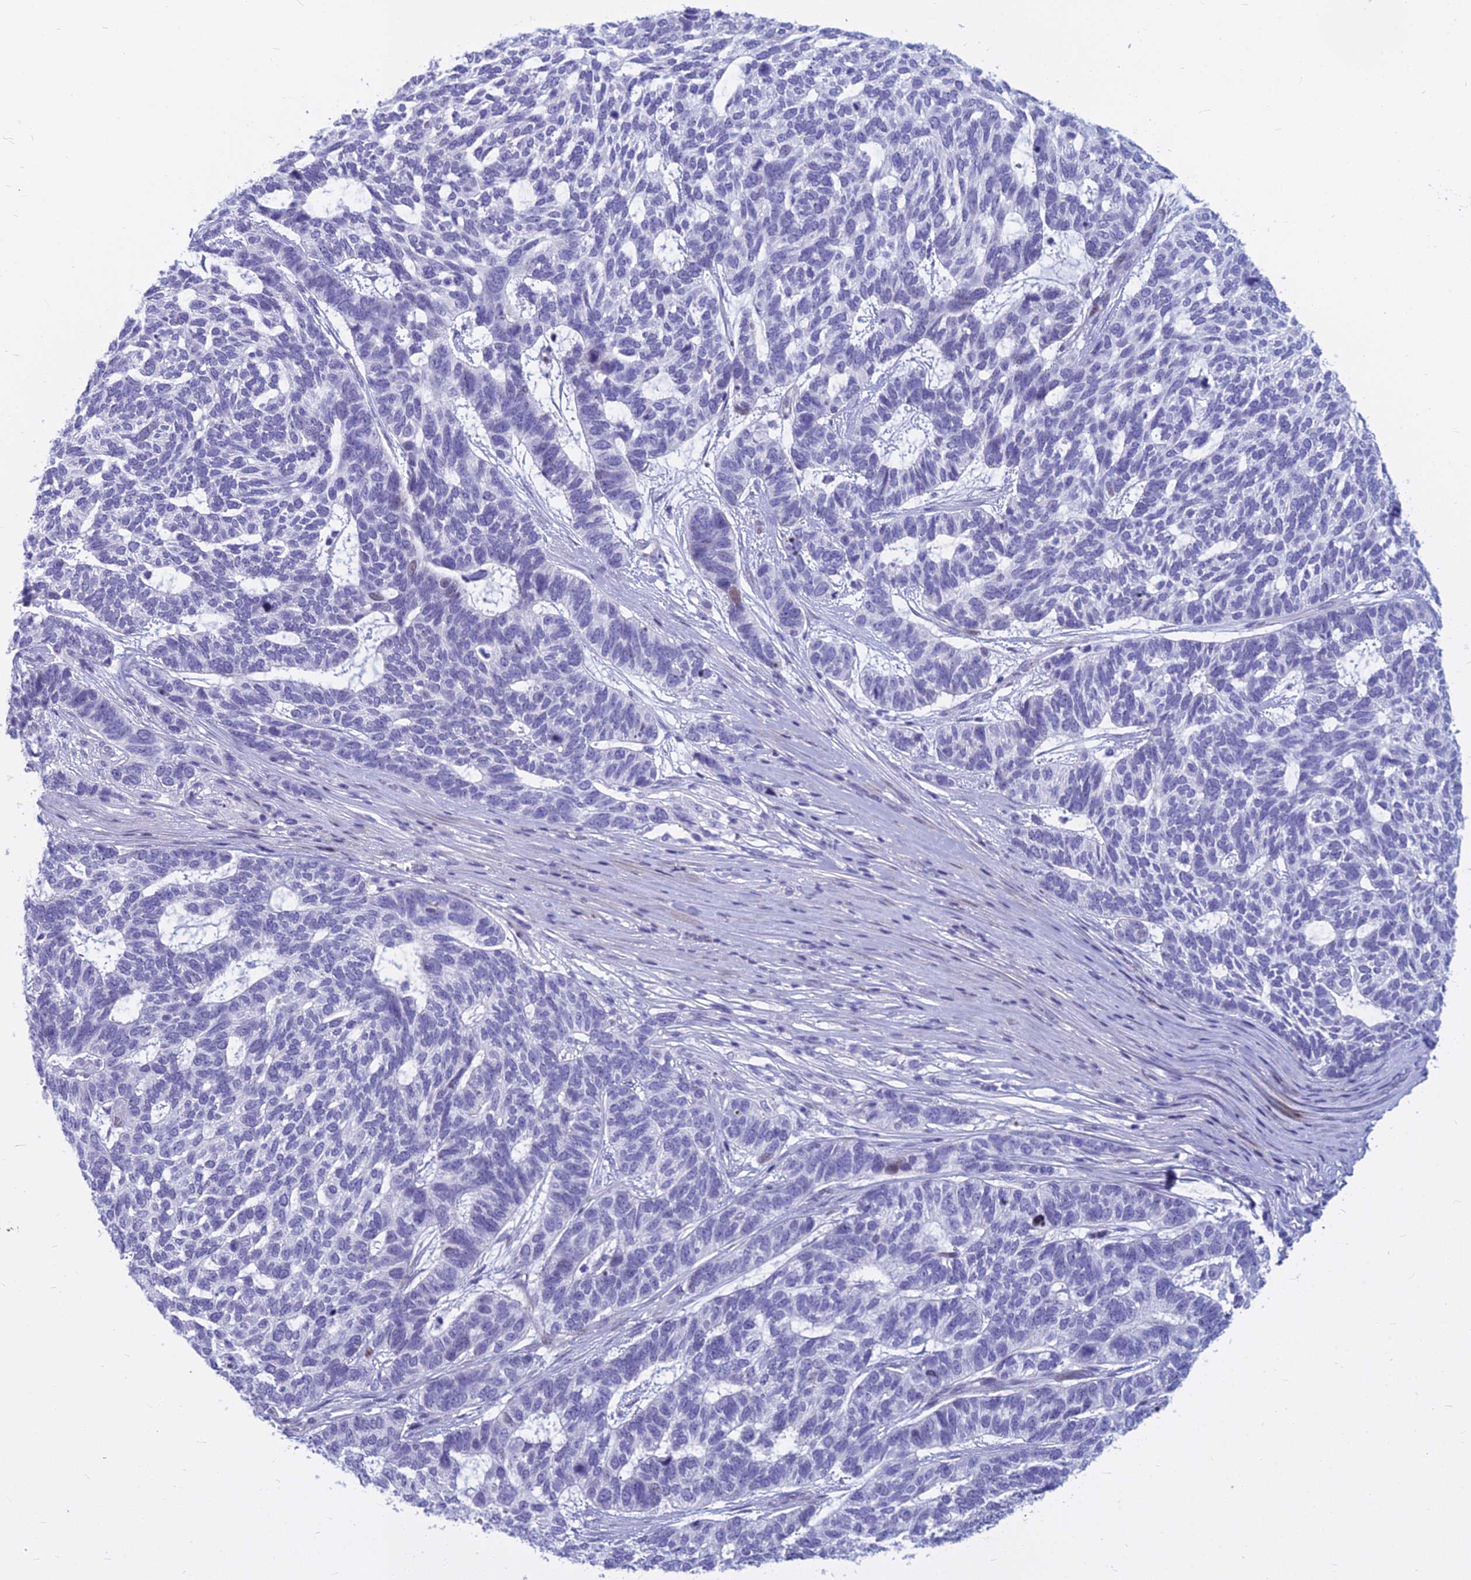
{"staining": {"intensity": "negative", "quantity": "none", "location": "none"}, "tissue": "skin cancer", "cell_type": "Tumor cells", "image_type": "cancer", "snomed": [{"axis": "morphology", "description": "Basal cell carcinoma"}, {"axis": "topography", "description": "Skin"}], "caption": "IHC photomicrograph of skin cancer (basal cell carcinoma) stained for a protein (brown), which exhibits no staining in tumor cells.", "gene": "MYBPC2", "patient": {"sex": "female", "age": 65}}